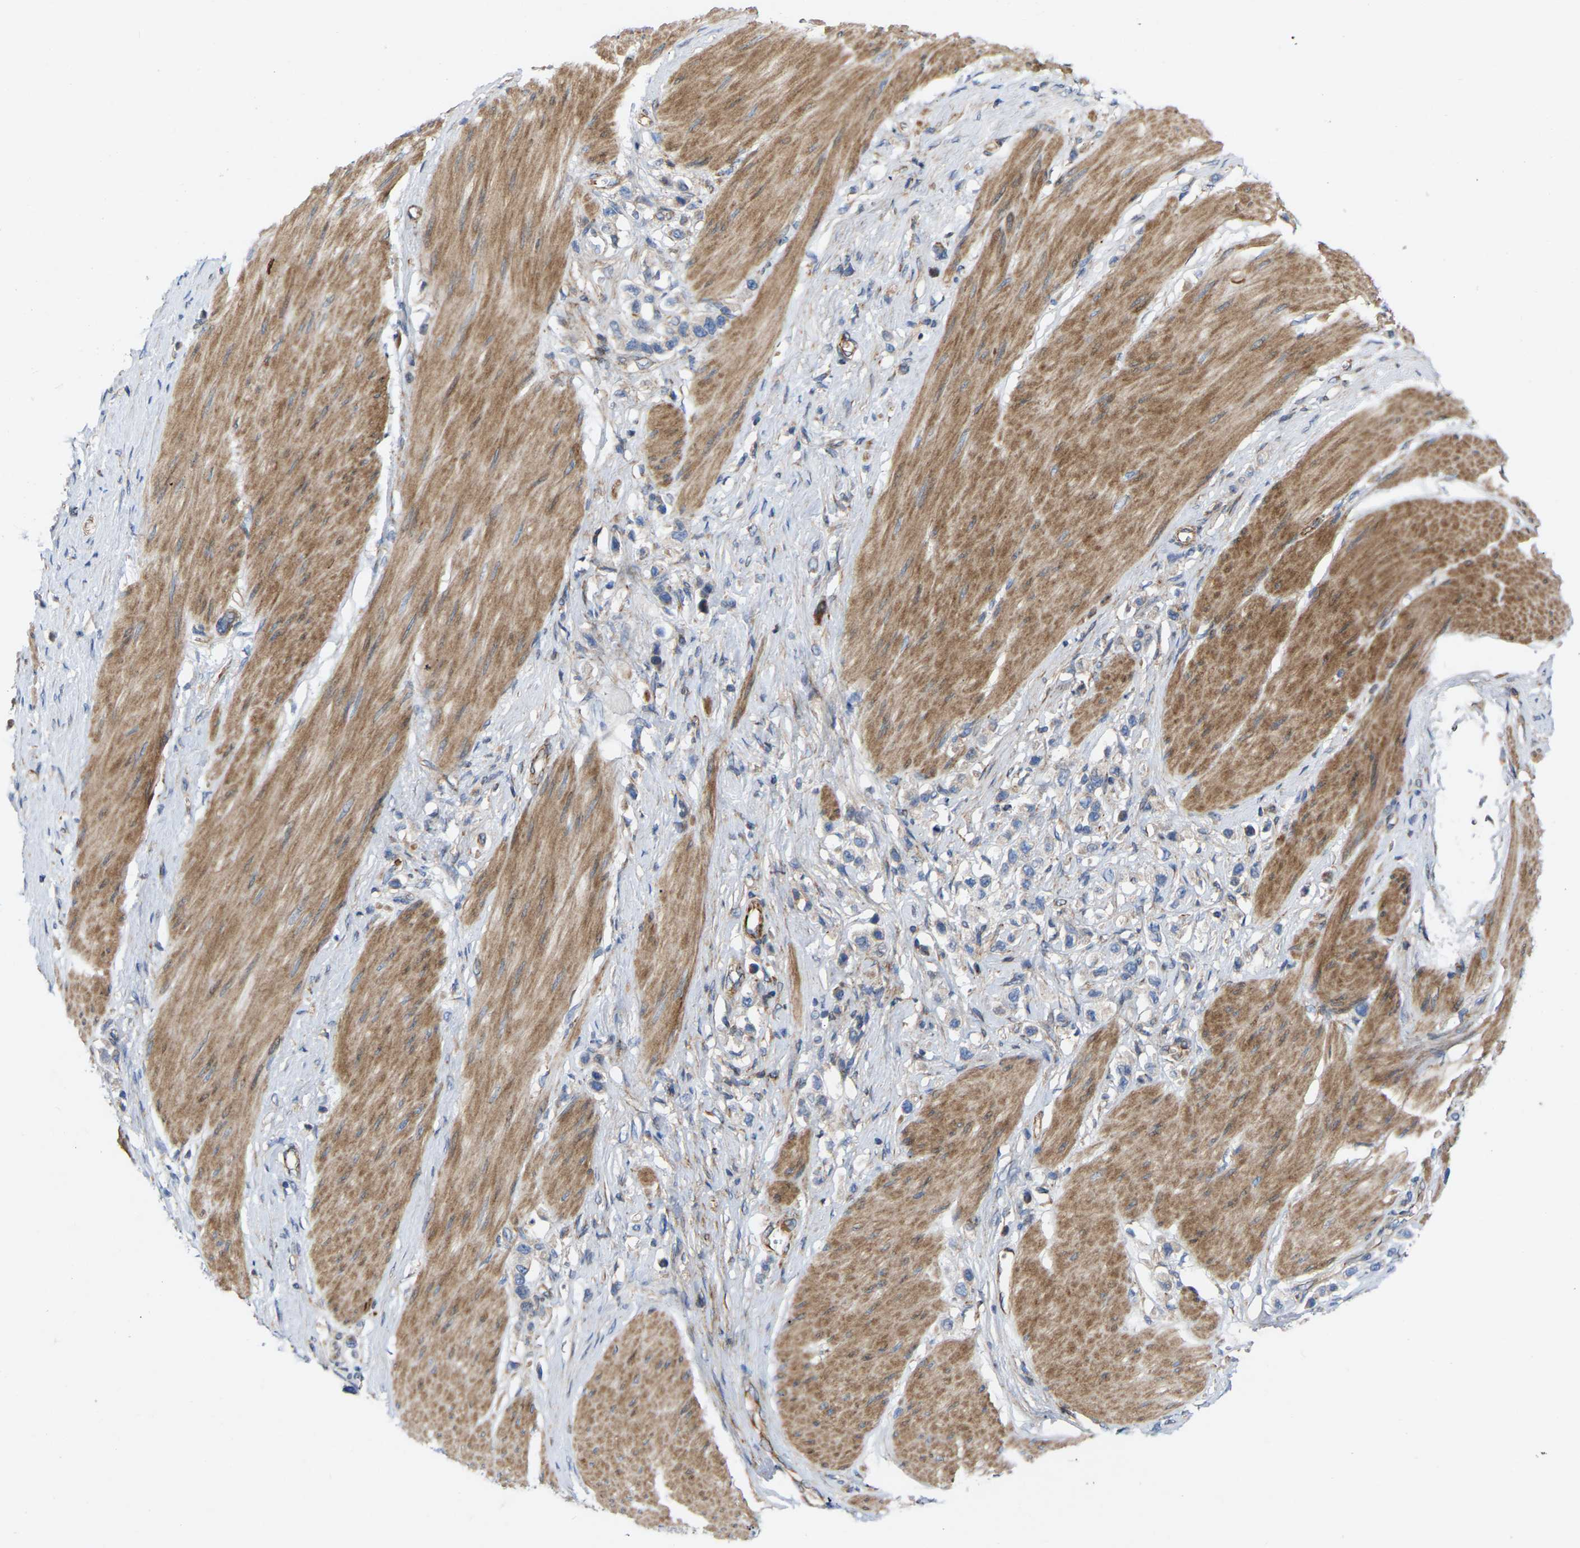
{"staining": {"intensity": "negative", "quantity": "none", "location": "none"}, "tissue": "stomach cancer", "cell_type": "Tumor cells", "image_type": "cancer", "snomed": [{"axis": "morphology", "description": "Adenocarcinoma, NOS"}, {"axis": "topography", "description": "Stomach"}], "caption": "Photomicrograph shows no protein staining in tumor cells of stomach cancer (adenocarcinoma) tissue.", "gene": "TOR1B", "patient": {"sex": "female", "age": 65}}